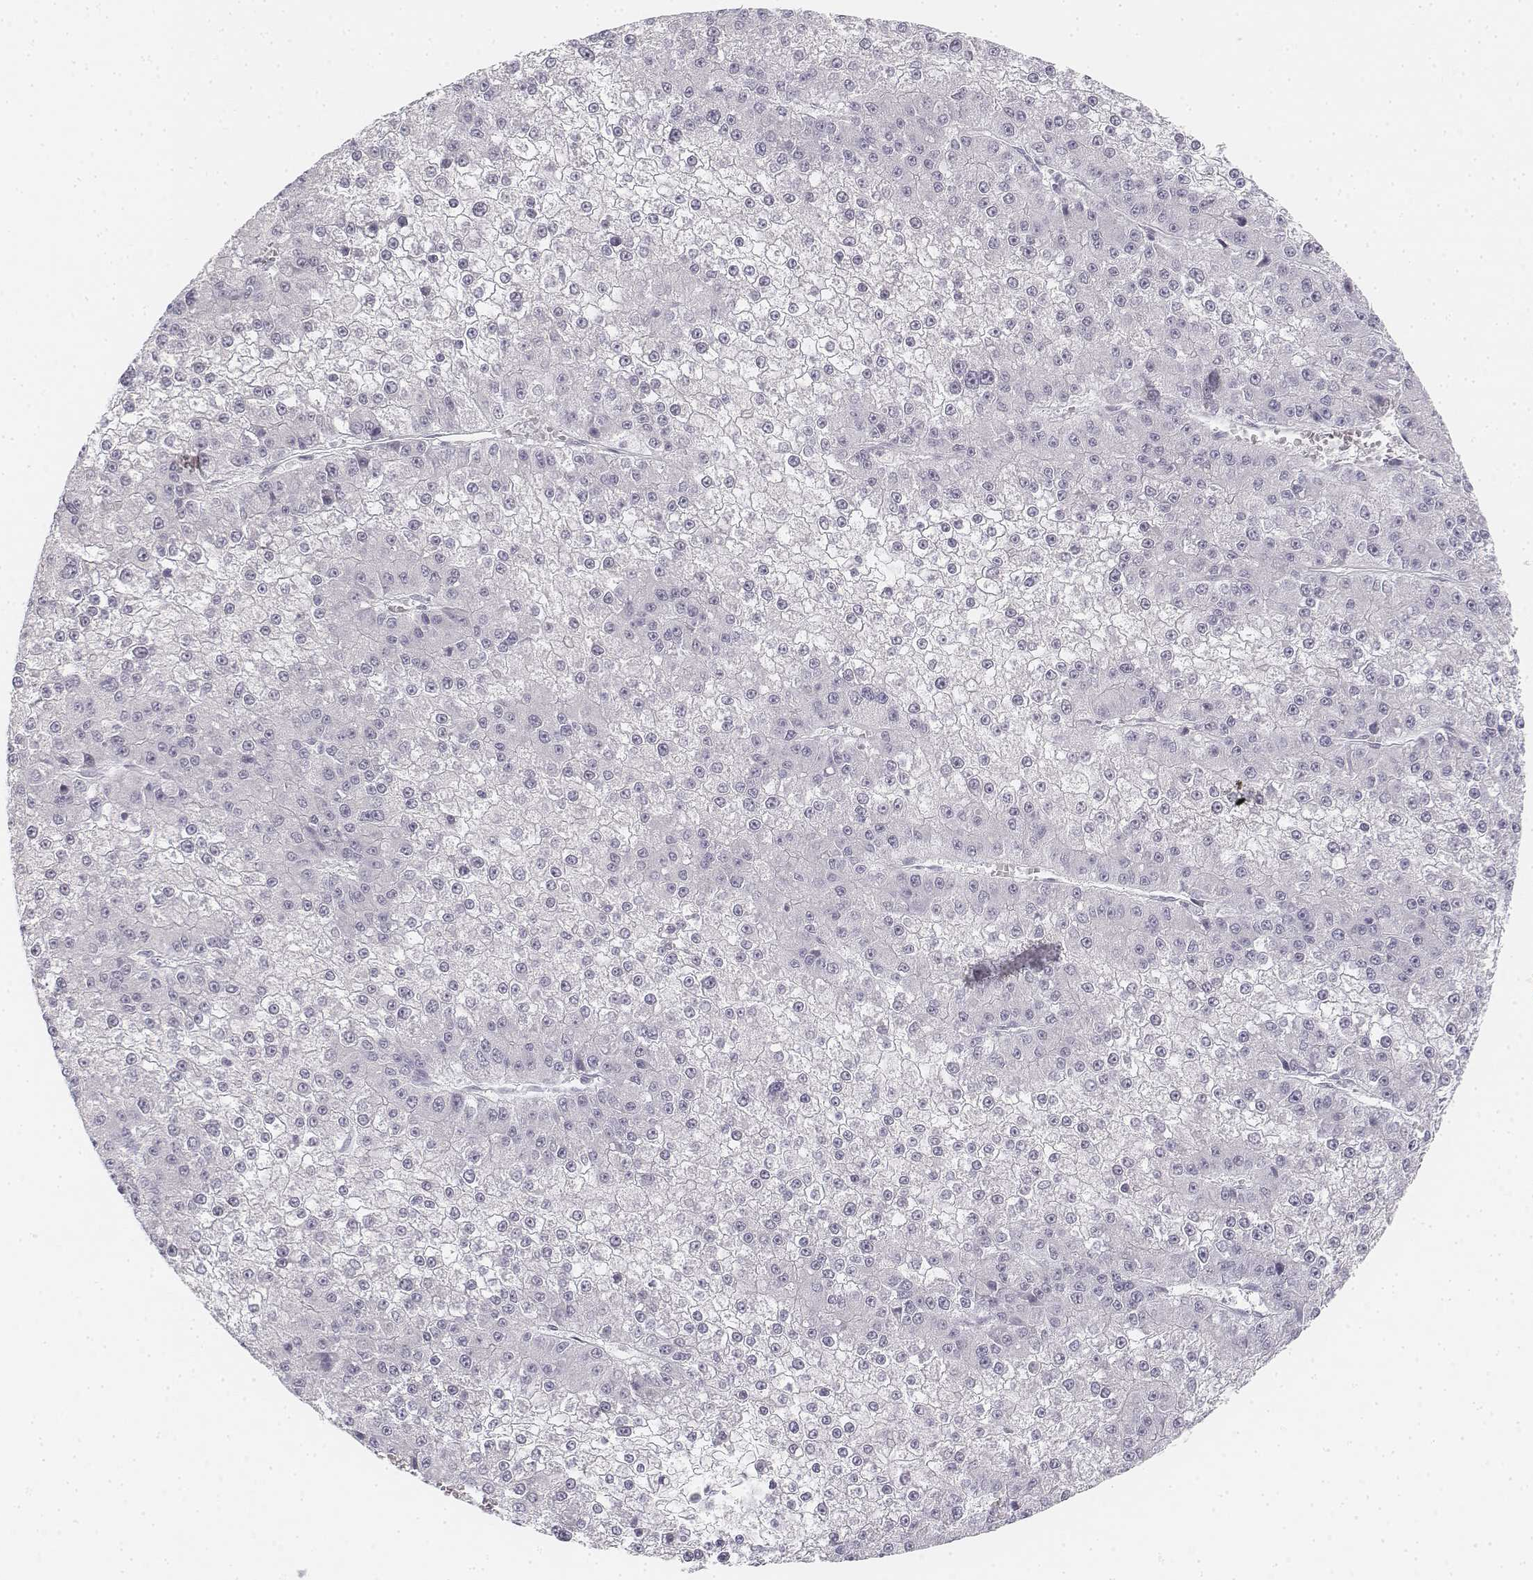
{"staining": {"intensity": "negative", "quantity": "none", "location": "none"}, "tissue": "liver cancer", "cell_type": "Tumor cells", "image_type": "cancer", "snomed": [{"axis": "morphology", "description": "Carcinoma, Hepatocellular, NOS"}, {"axis": "topography", "description": "Liver"}], "caption": "This image is of hepatocellular carcinoma (liver) stained with immunohistochemistry (IHC) to label a protein in brown with the nuclei are counter-stained blue. There is no staining in tumor cells.", "gene": "KRT25", "patient": {"sex": "female", "age": 73}}